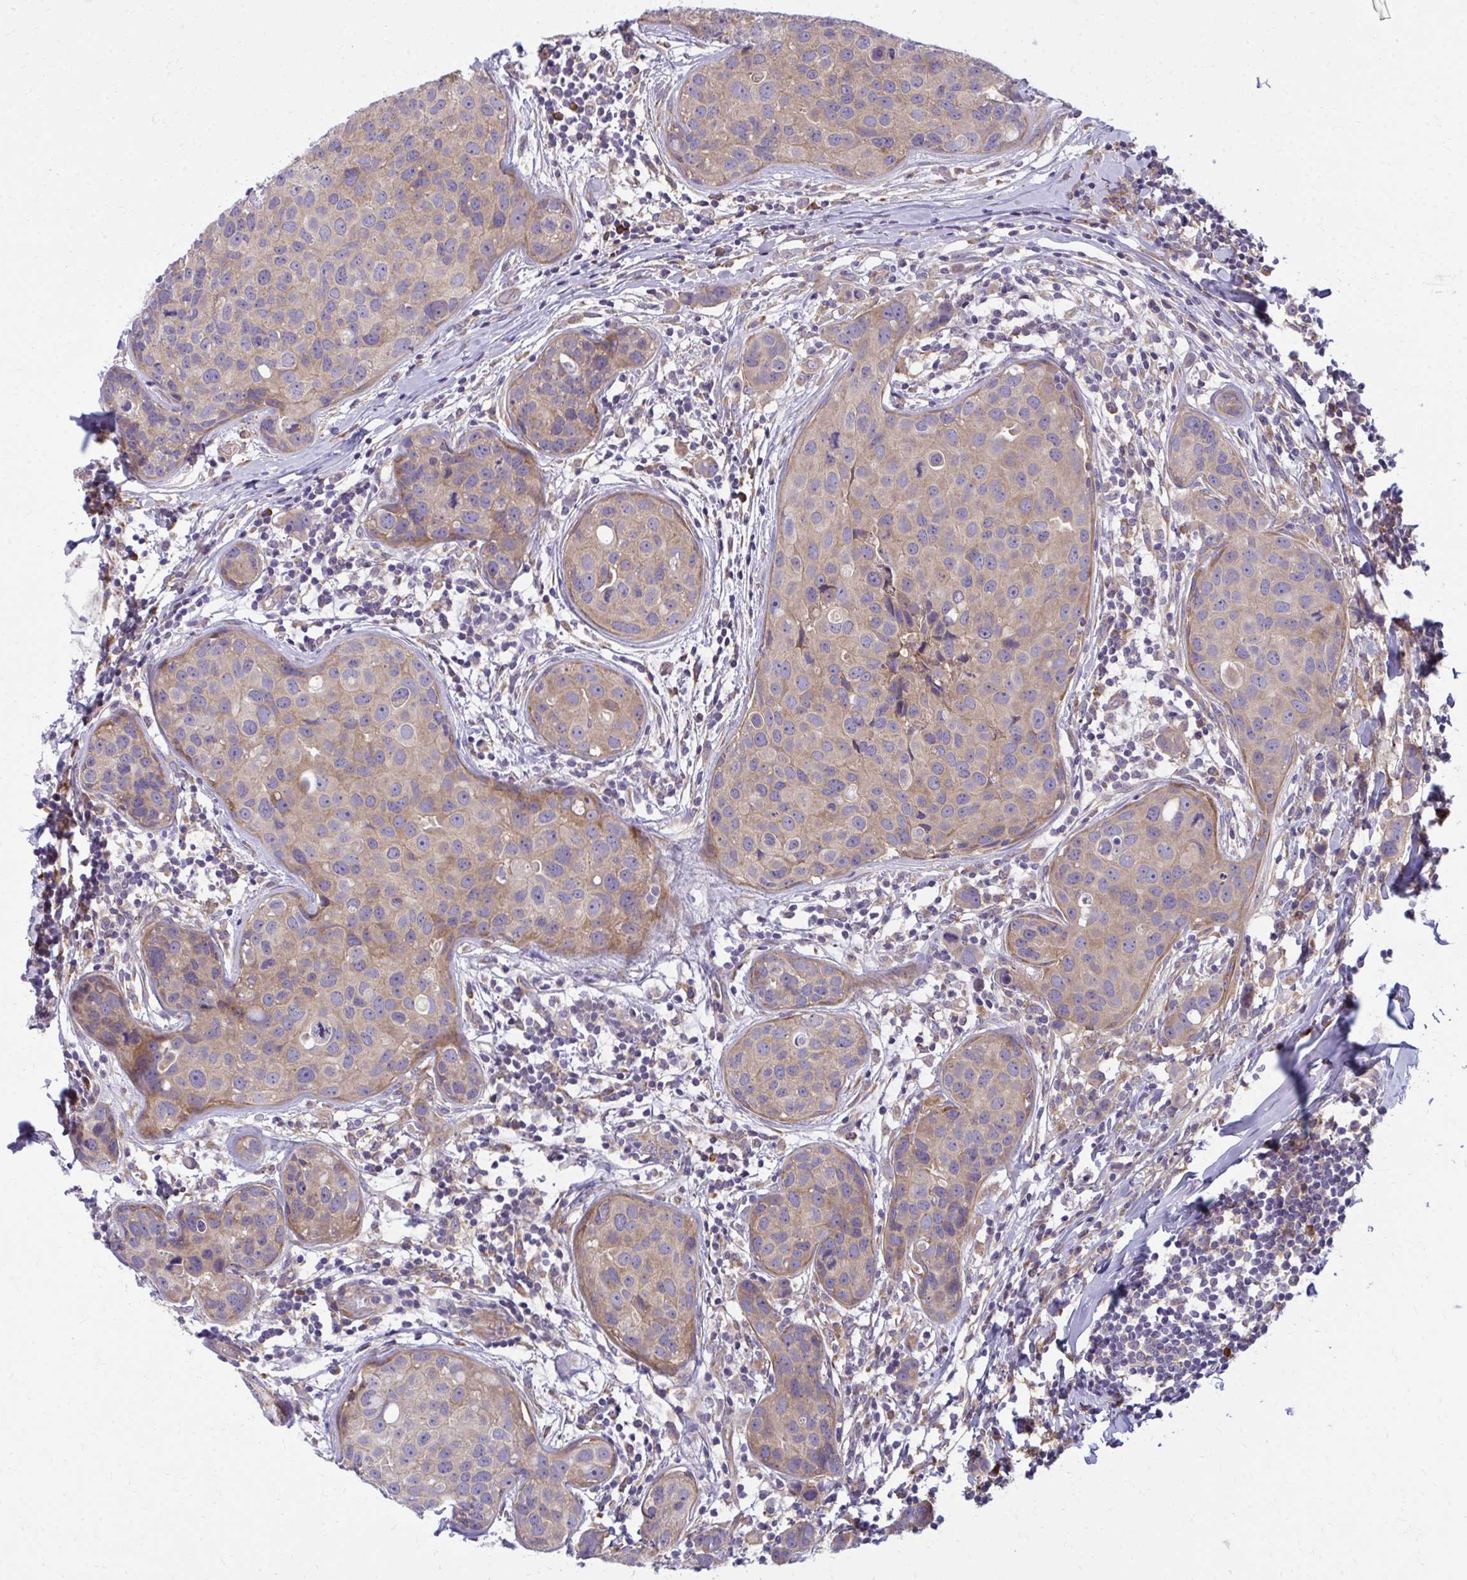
{"staining": {"intensity": "weak", "quantity": ">75%", "location": "cytoplasmic/membranous"}, "tissue": "breast cancer", "cell_type": "Tumor cells", "image_type": "cancer", "snomed": [{"axis": "morphology", "description": "Duct carcinoma"}, {"axis": "topography", "description": "Breast"}], "caption": "This photomicrograph shows immunohistochemistry (IHC) staining of human breast cancer (intraductal carcinoma), with low weak cytoplasmic/membranous expression in approximately >75% of tumor cells.", "gene": "CEMP1", "patient": {"sex": "female", "age": 24}}